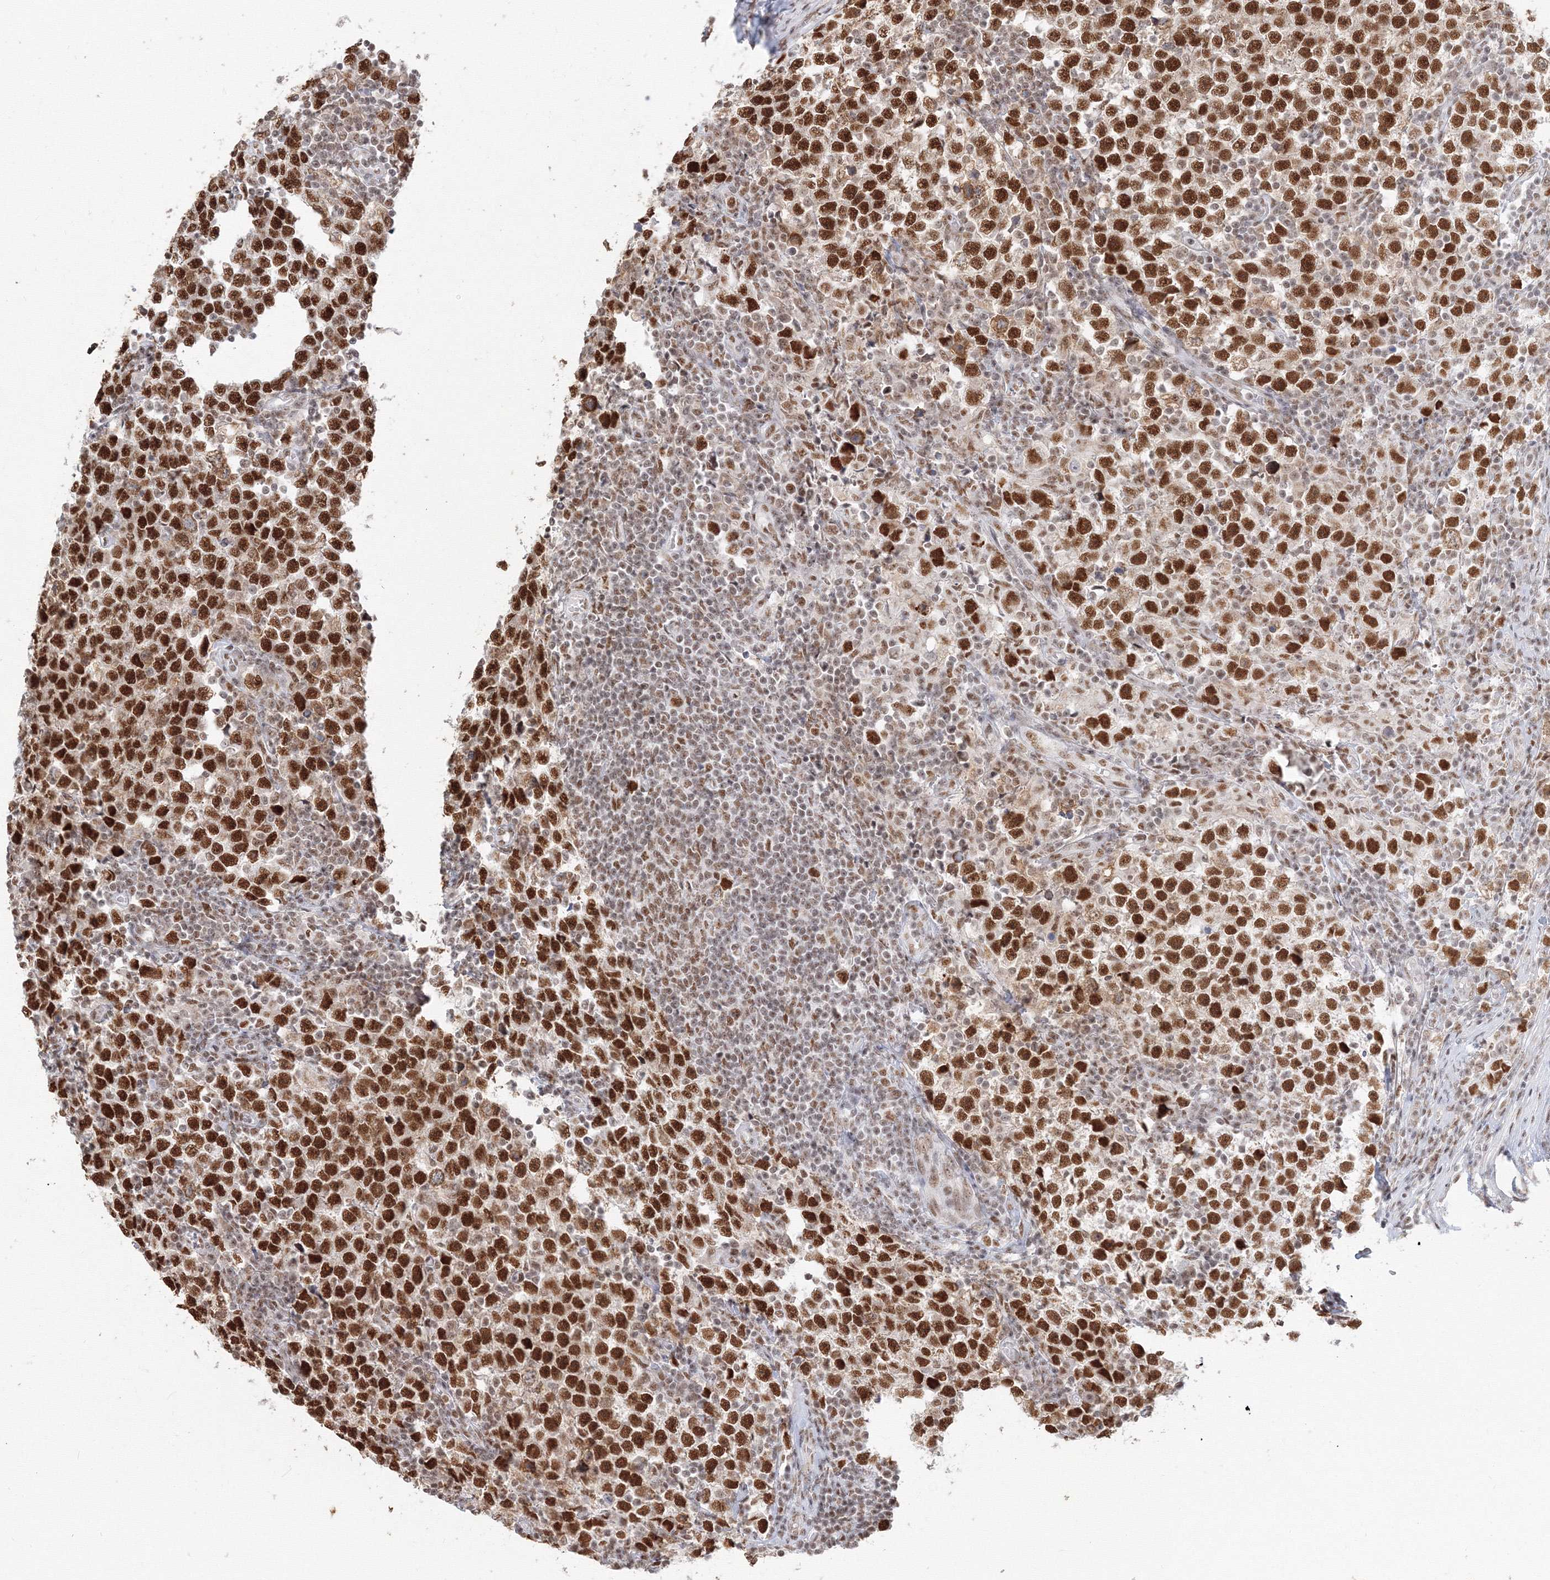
{"staining": {"intensity": "strong", "quantity": ">75%", "location": "nuclear"}, "tissue": "testis cancer", "cell_type": "Tumor cells", "image_type": "cancer", "snomed": [{"axis": "morphology", "description": "Normal tissue, NOS"}, {"axis": "morphology", "description": "Seminoma, NOS"}, {"axis": "topography", "description": "Testis"}], "caption": "Testis cancer (seminoma) stained for a protein (brown) demonstrates strong nuclear positive expression in approximately >75% of tumor cells.", "gene": "PPP4R2", "patient": {"sex": "male", "age": 43}}